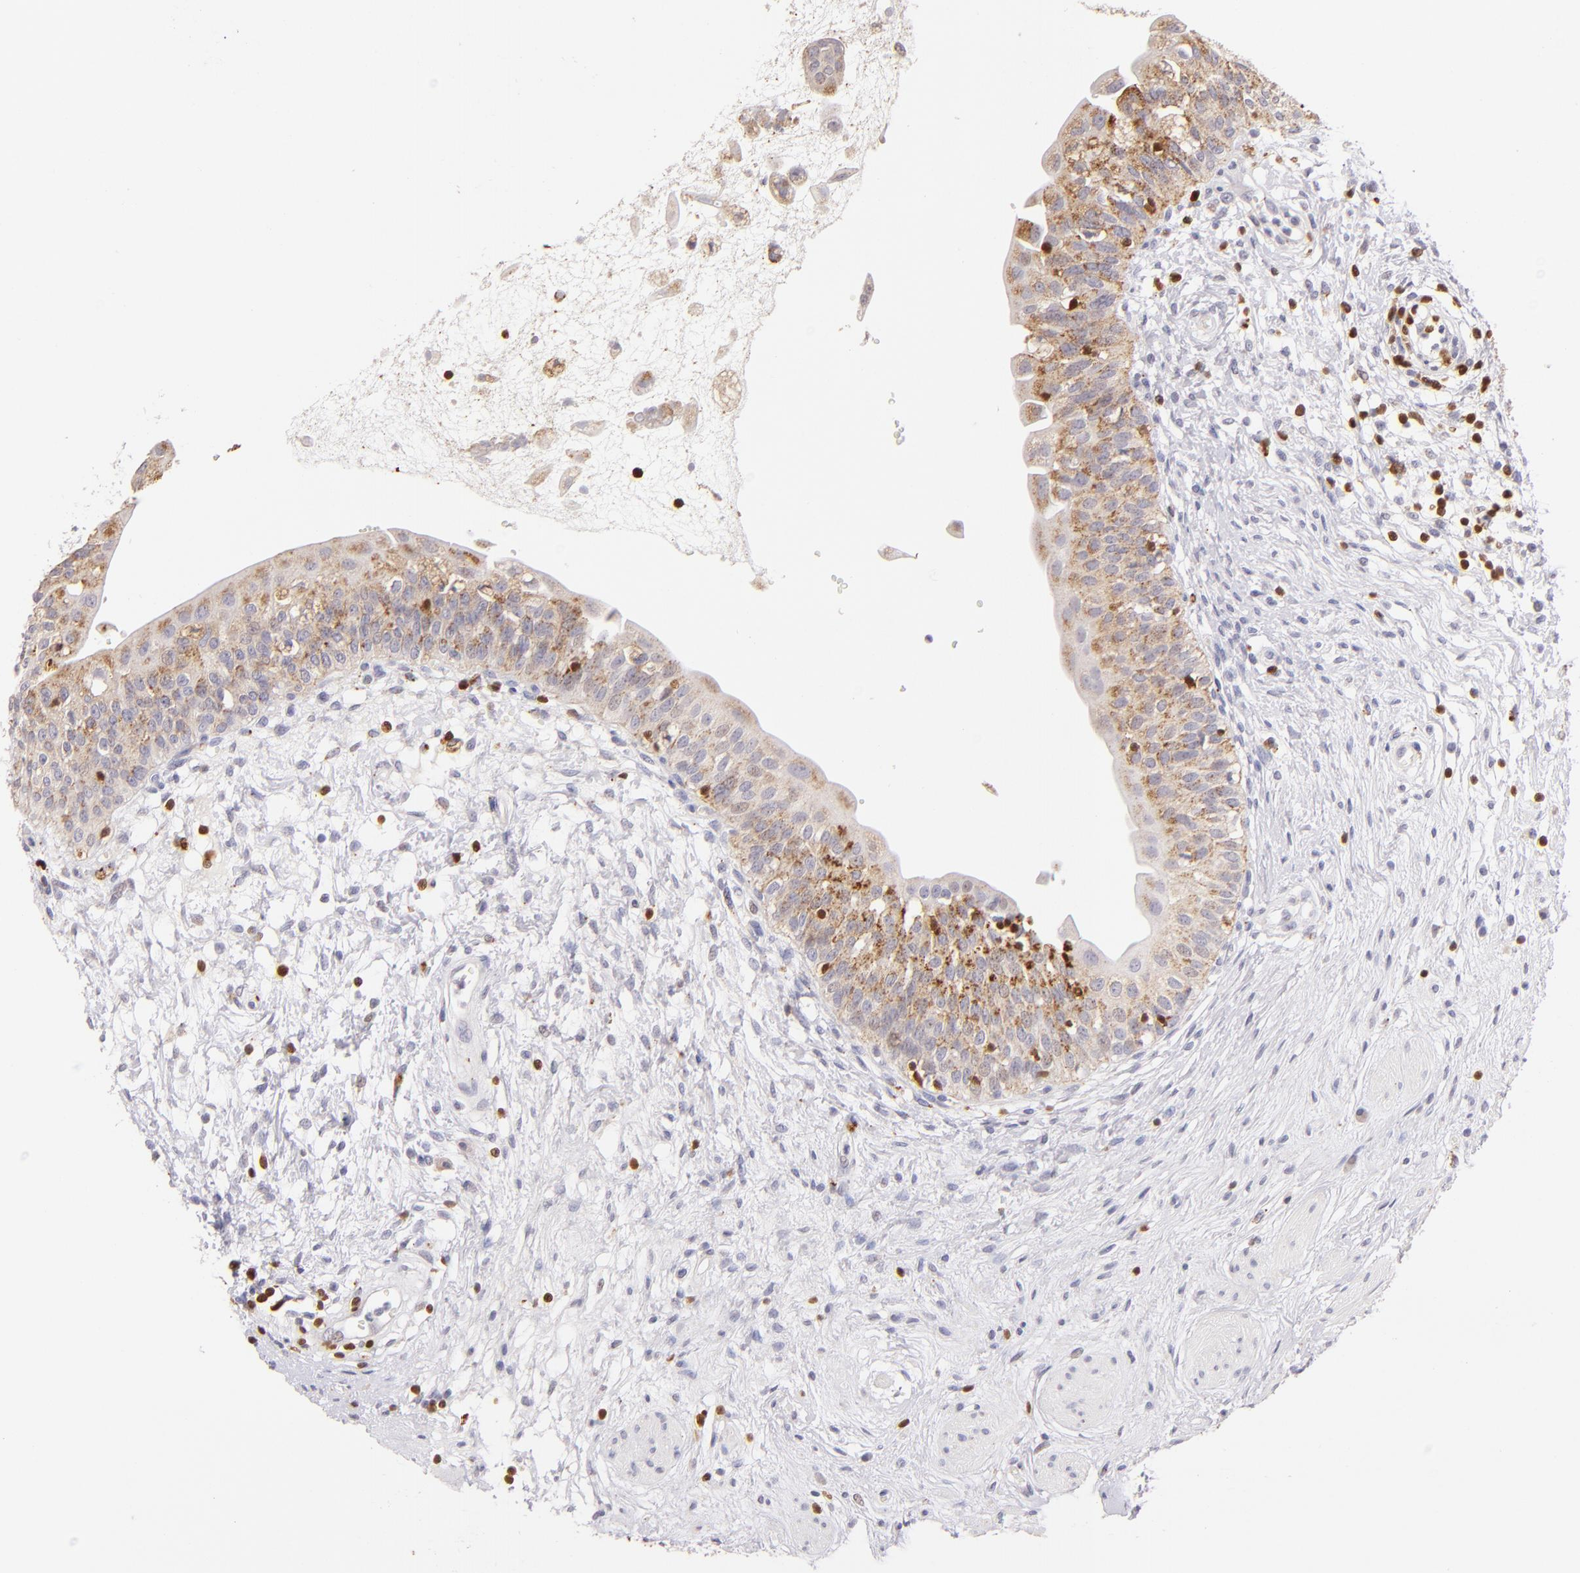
{"staining": {"intensity": "moderate", "quantity": ">75%", "location": "cytoplasmic/membranous"}, "tissue": "urinary bladder", "cell_type": "Urothelial cells", "image_type": "normal", "snomed": [{"axis": "morphology", "description": "Normal tissue, NOS"}, {"axis": "topography", "description": "Urinary bladder"}], "caption": "Immunohistochemical staining of normal human urinary bladder demonstrates >75% levels of moderate cytoplasmic/membranous protein expression in approximately >75% of urothelial cells.", "gene": "ZAP70", "patient": {"sex": "female", "age": 55}}